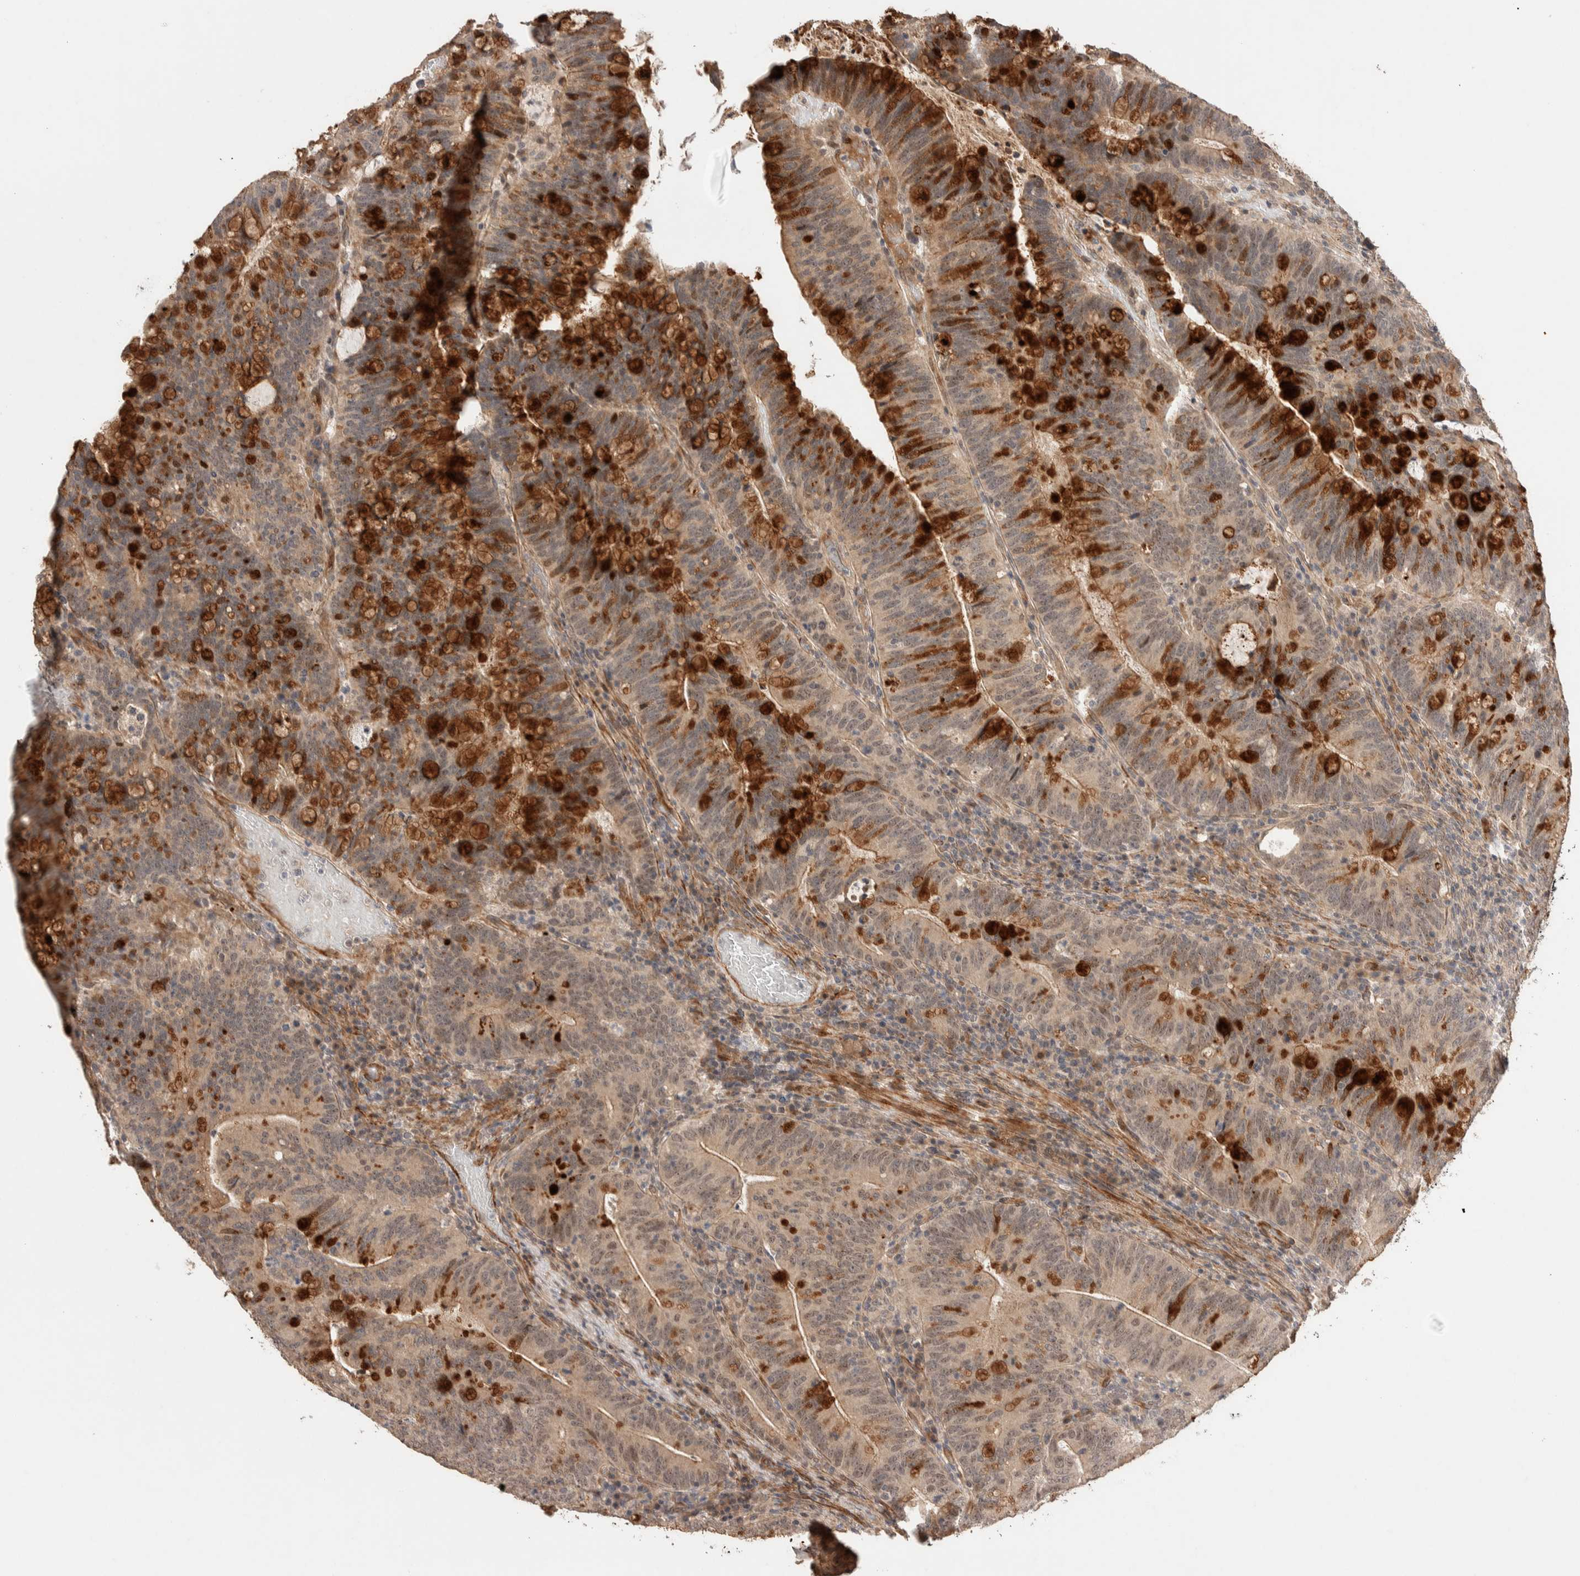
{"staining": {"intensity": "strong", "quantity": "25%-75%", "location": "cytoplasmic/membranous,nuclear"}, "tissue": "colorectal cancer", "cell_type": "Tumor cells", "image_type": "cancer", "snomed": [{"axis": "morphology", "description": "Adenocarcinoma, NOS"}, {"axis": "topography", "description": "Colon"}], "caption": "This is a photomicrograph of immunohistochemistry (IHC) staining of colorectal adenocarcinoma, which shows strong staining in the cytoplasmic/membranous and nuclear of tumor cells.", "gene": "PRDM15", "patient": {"sex": "female", "age": 66}}